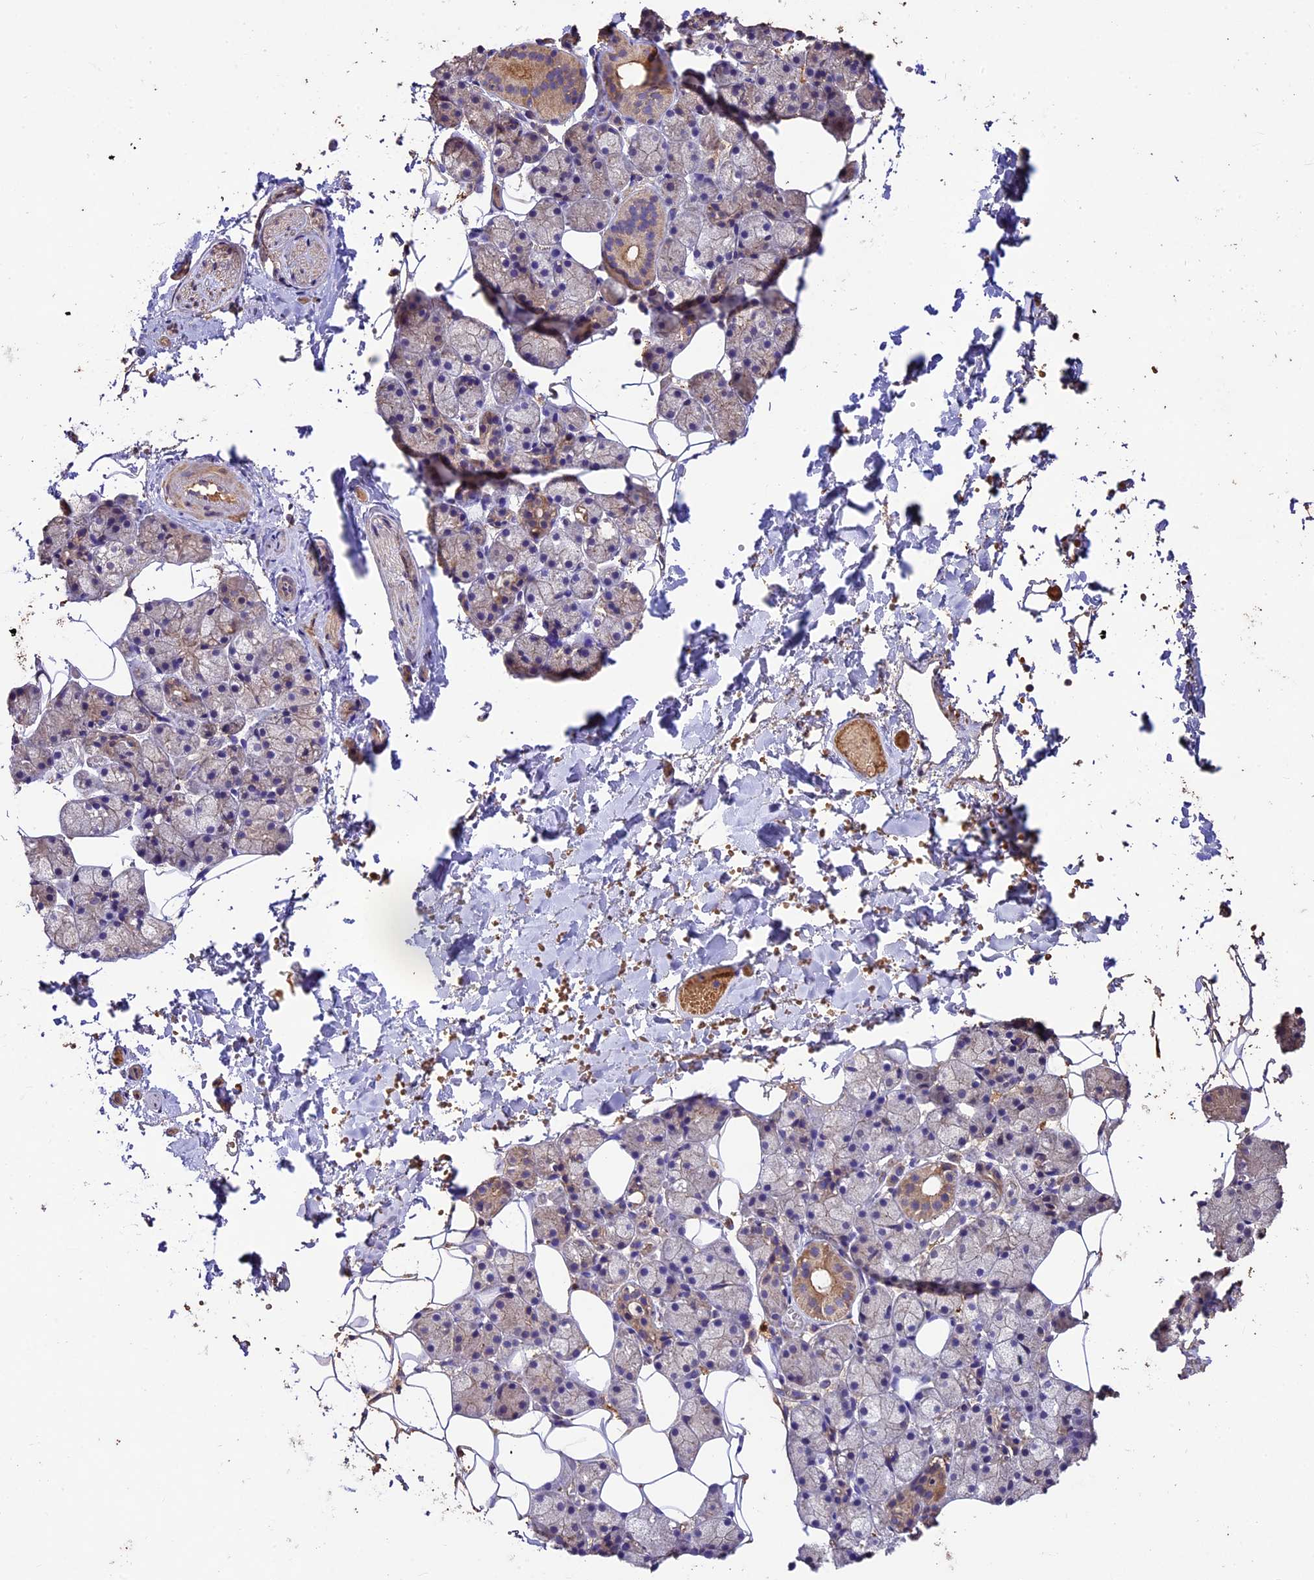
{"staining": {"intensity": "moderate", "quantity": "25%-75%", "location": "cytoplasmic/membranous"}, "tissue": "salivary gland", "cell_type": "Glandular cells", "image_type": "normal", "snomed": [{"axis": "morphology", "description": "Normal tissue, NOS"}, {"axis": "topography", "description": "Salivary gland"}], "caption": "Glandular cells display medium levels of moderate cytoplasmic/membranous positivity in about 25%-75% of cells in benign salivary gland. The protein is shown in brown color, while the nuclei are stained blue.", "gene": "CRLF1", "patient": {"sex": "female", "age": 33}}